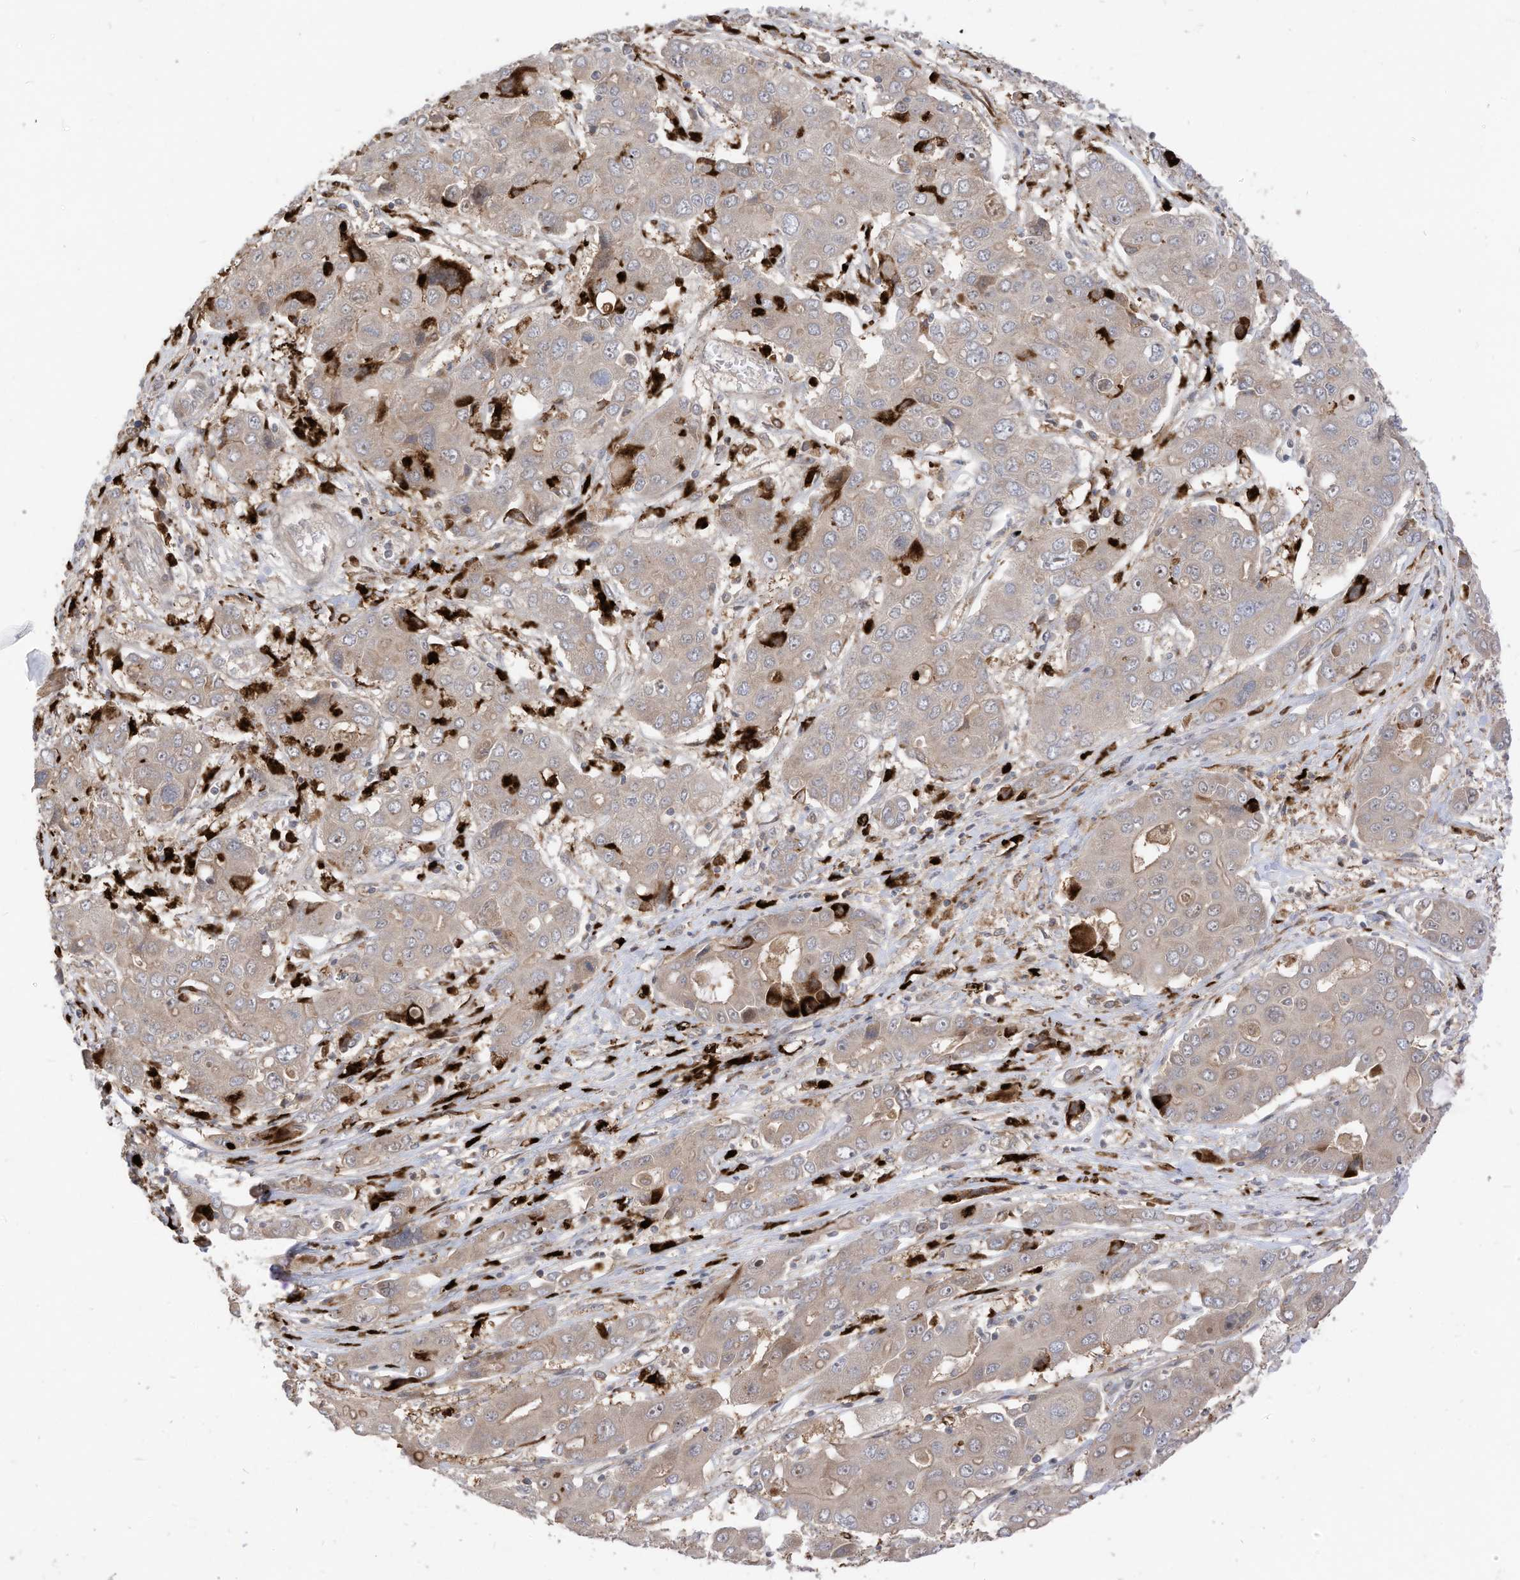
{"staining": {"intensity": "negative", "quantity": "none", "location": "none"}, "tissue": "liver cancer", "cell_type": "Tumor cells", "image_type": "cancer", "snomed": [{"axis": "morphology", "description": "Cholangiocarcinoma"}, {"axis": "topography", "description": "Liver"}], "caption": "Immunohistochemistry photomicrograph of human liver cancer stained for a protein (brown), which displays no expression in tumor cells.", "gene": "CNKSR1", "patient": {"sex": "male", "age": 67}}